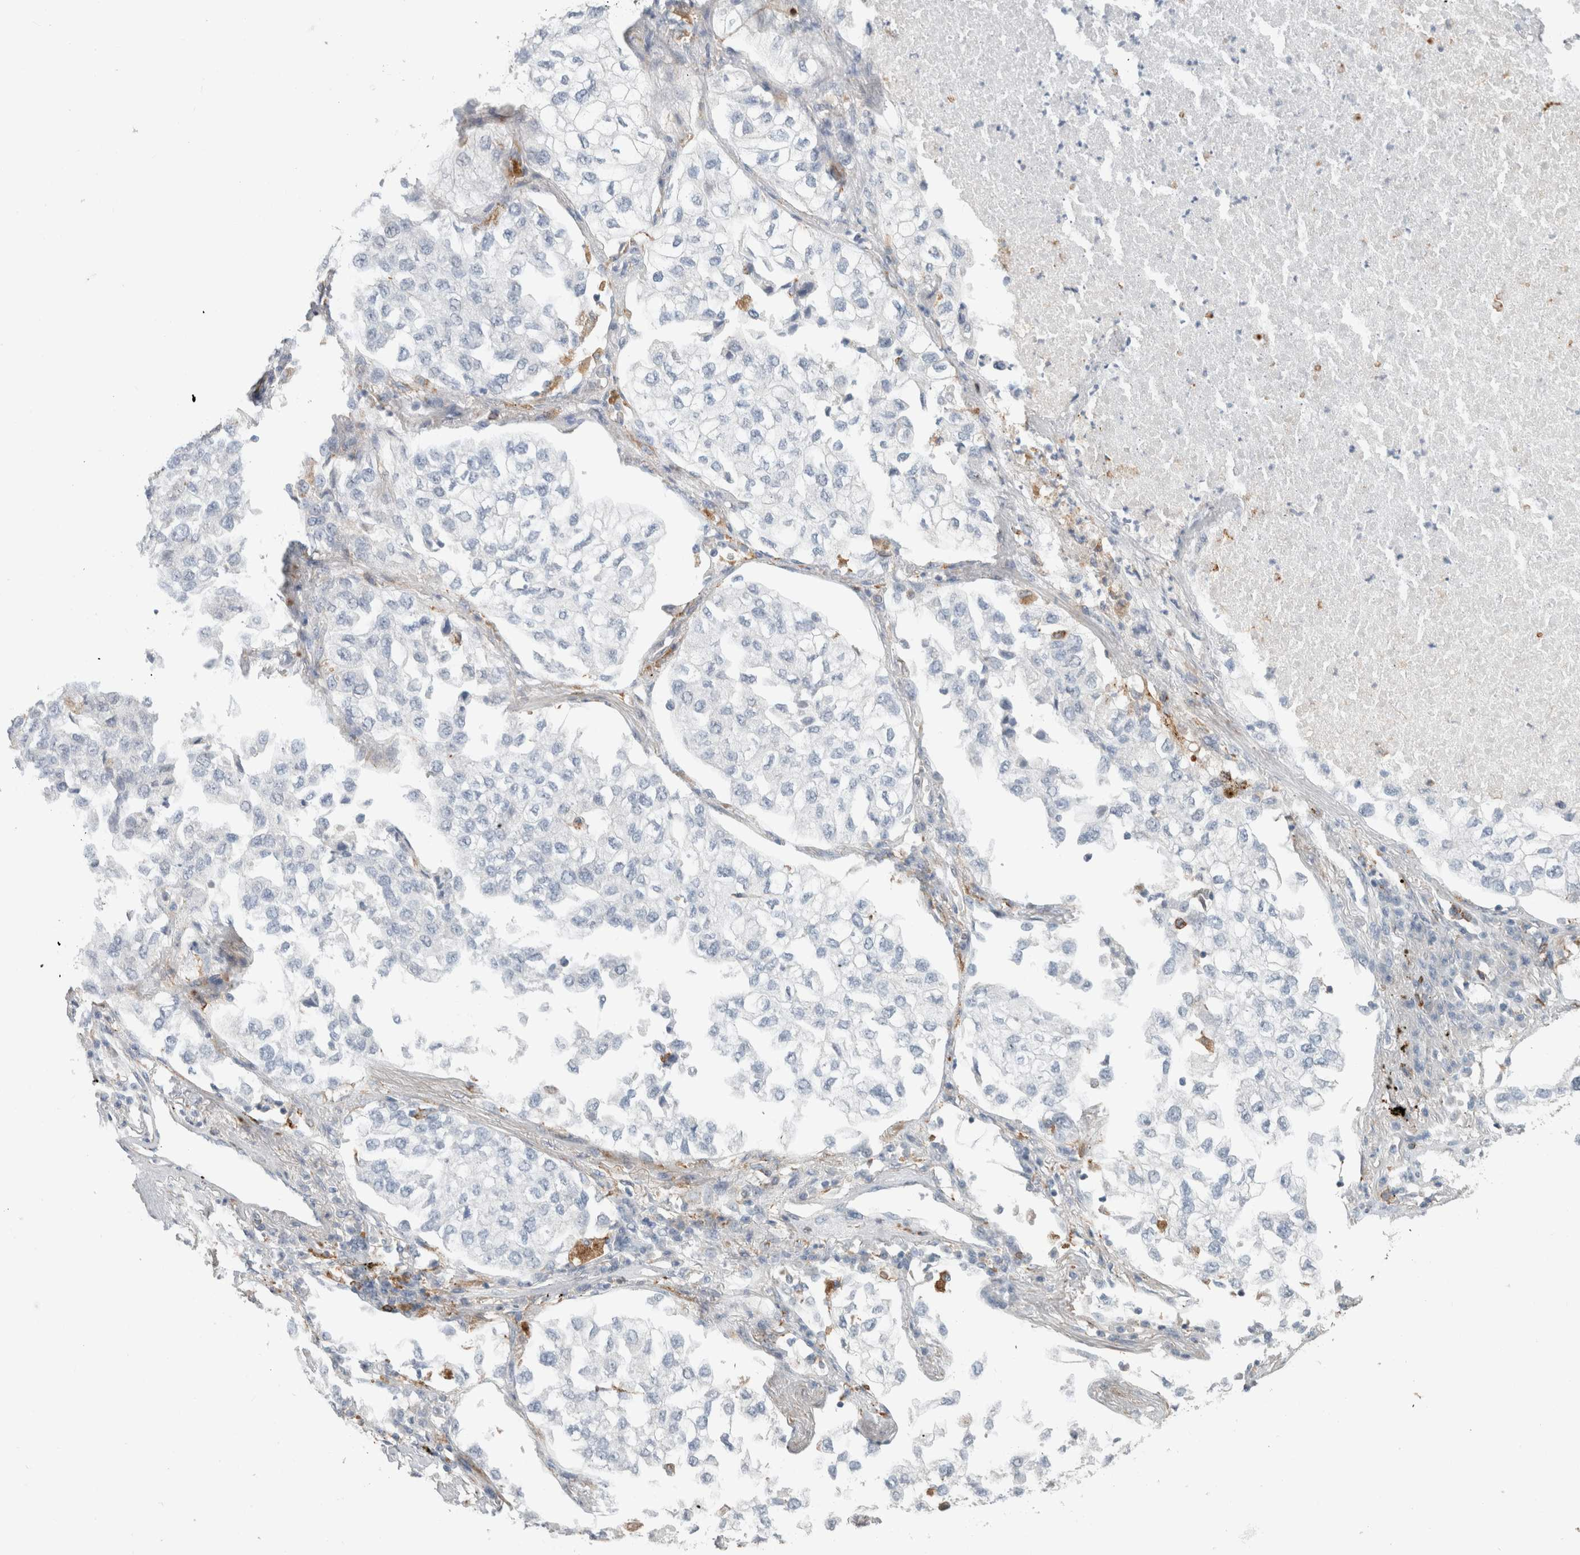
{"staining": {"intensity": "negative", "quantity": "none", "location": "none"}, "tissue": "lung cancer", "cell_type": "Tumor cells", "image_type": "cancer", "snomed": [{"axis": "morphology", "description": "Adenocarcinoma, NOS"}, {"axis": "topography", "description": "Lung"}], "caption": "High magnification brightfield microscopy of adenocarcinoma (lung) stained with DAB (brown) and counterstained with hematoxylin (blue): tumor cells show no significant positivity. (DAB IHC, high magnification).", "gene": "LY86", "patient": {"sex": "male", "age": 63}}